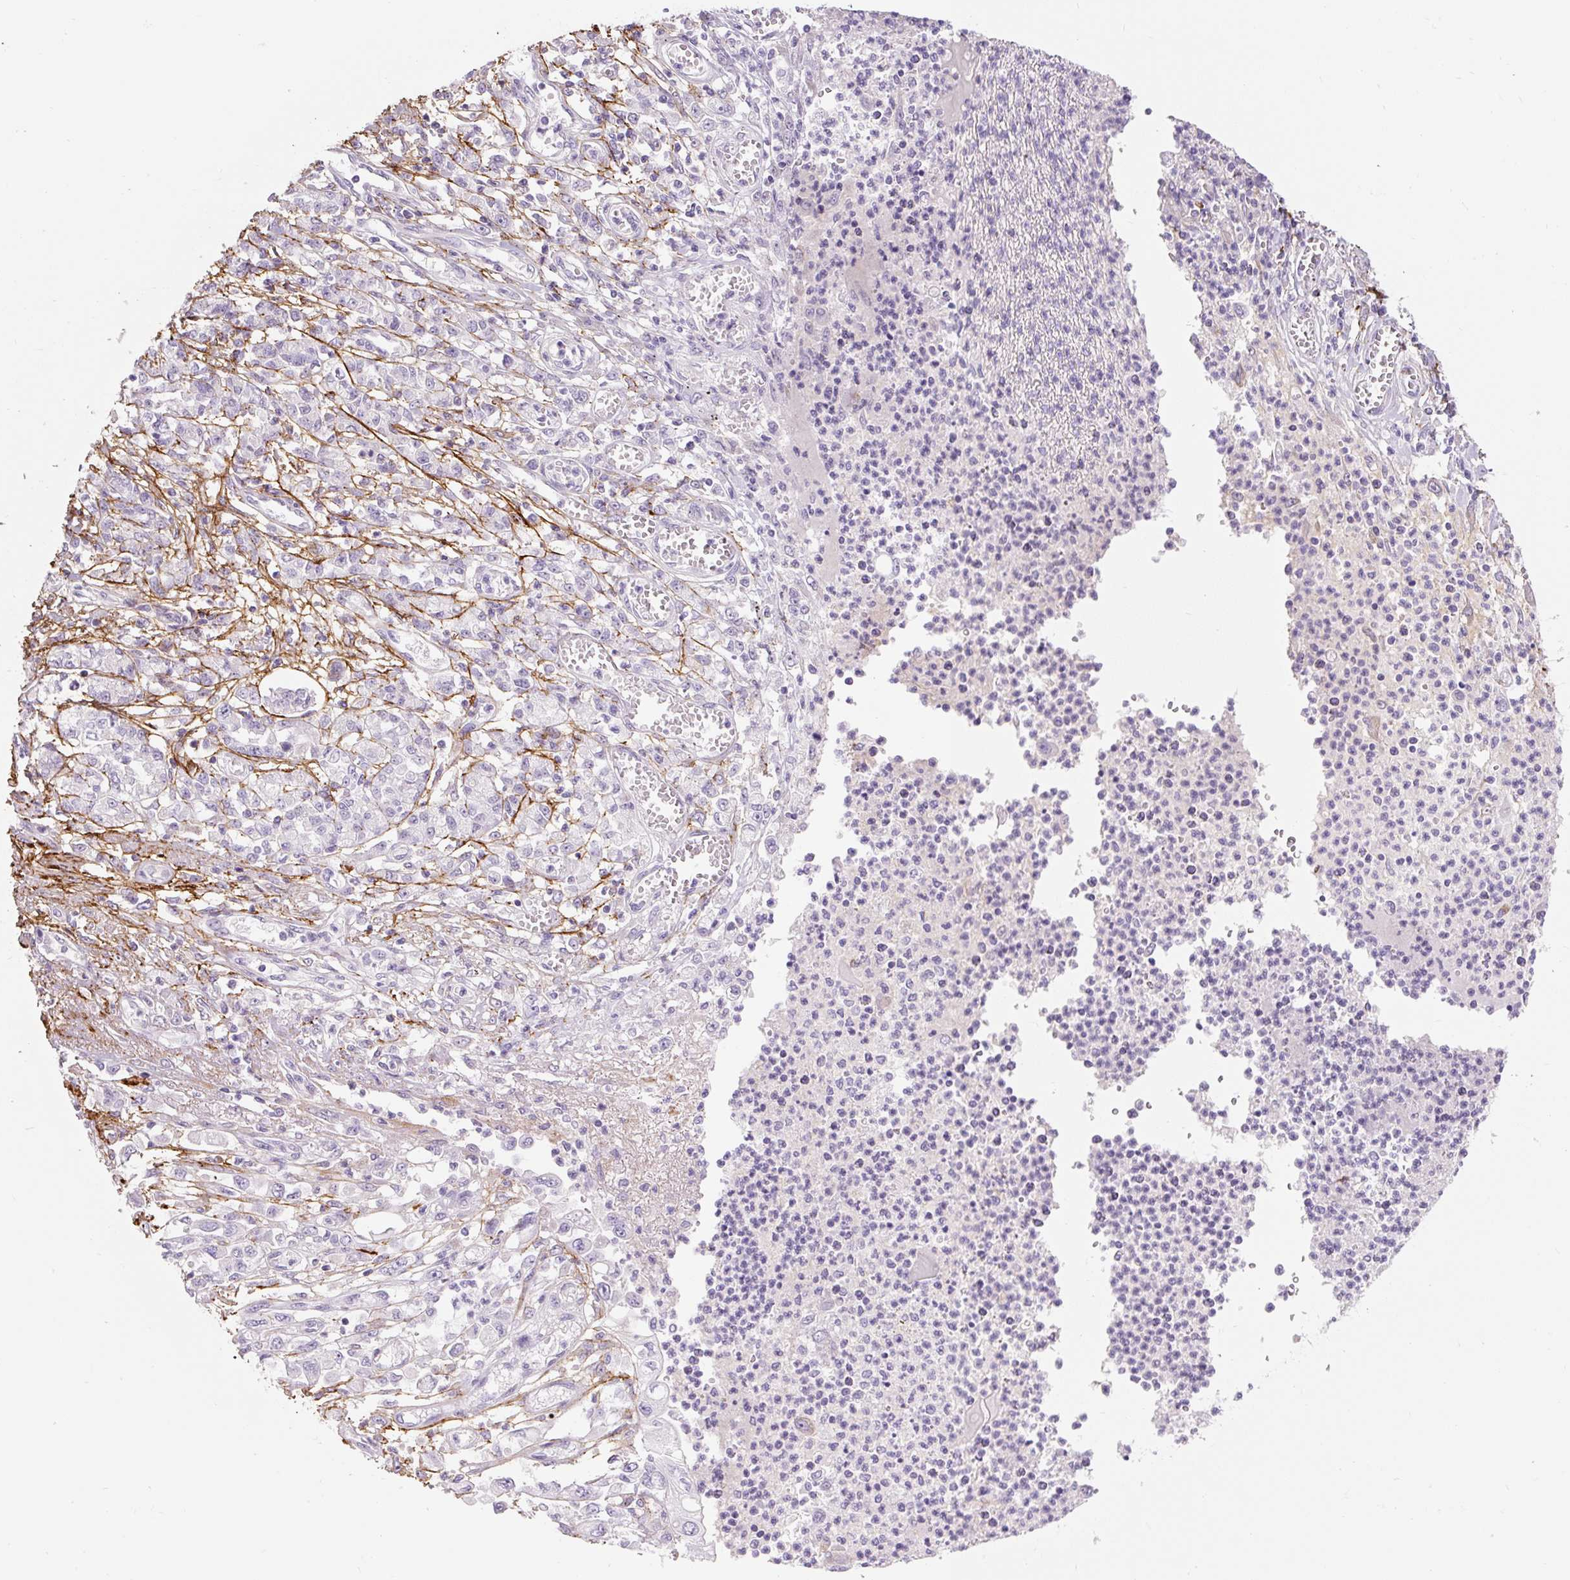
{"staining": {"intensity": "negative", "quantity": "none", "location": "none"}, "tissue": "stomach cancer", "cell_type": "Tumor cells", "image_type": "cancer", "snomed": [{"axis": "morphology", "description": "Adenocarcinoma, NOS"}, {"axis": "topography", "description": "Stomach"}], "caption": "Immunohistochemistry (IHC) histopathology image of neoplastic tissue: stomach cancer (adenocarcinoma) stained with DAB (3,3'-diaminobenzidine) shows no significant protein expression in tumor cells. (Stains: DAB (3,3'-diaminobenzidine) IHC with hematoxylin counter stain, Microscopy: brightfield microscopy at high magnification).", "gene": "FBN1", "patient": {"sex": "female", "age": 76}}